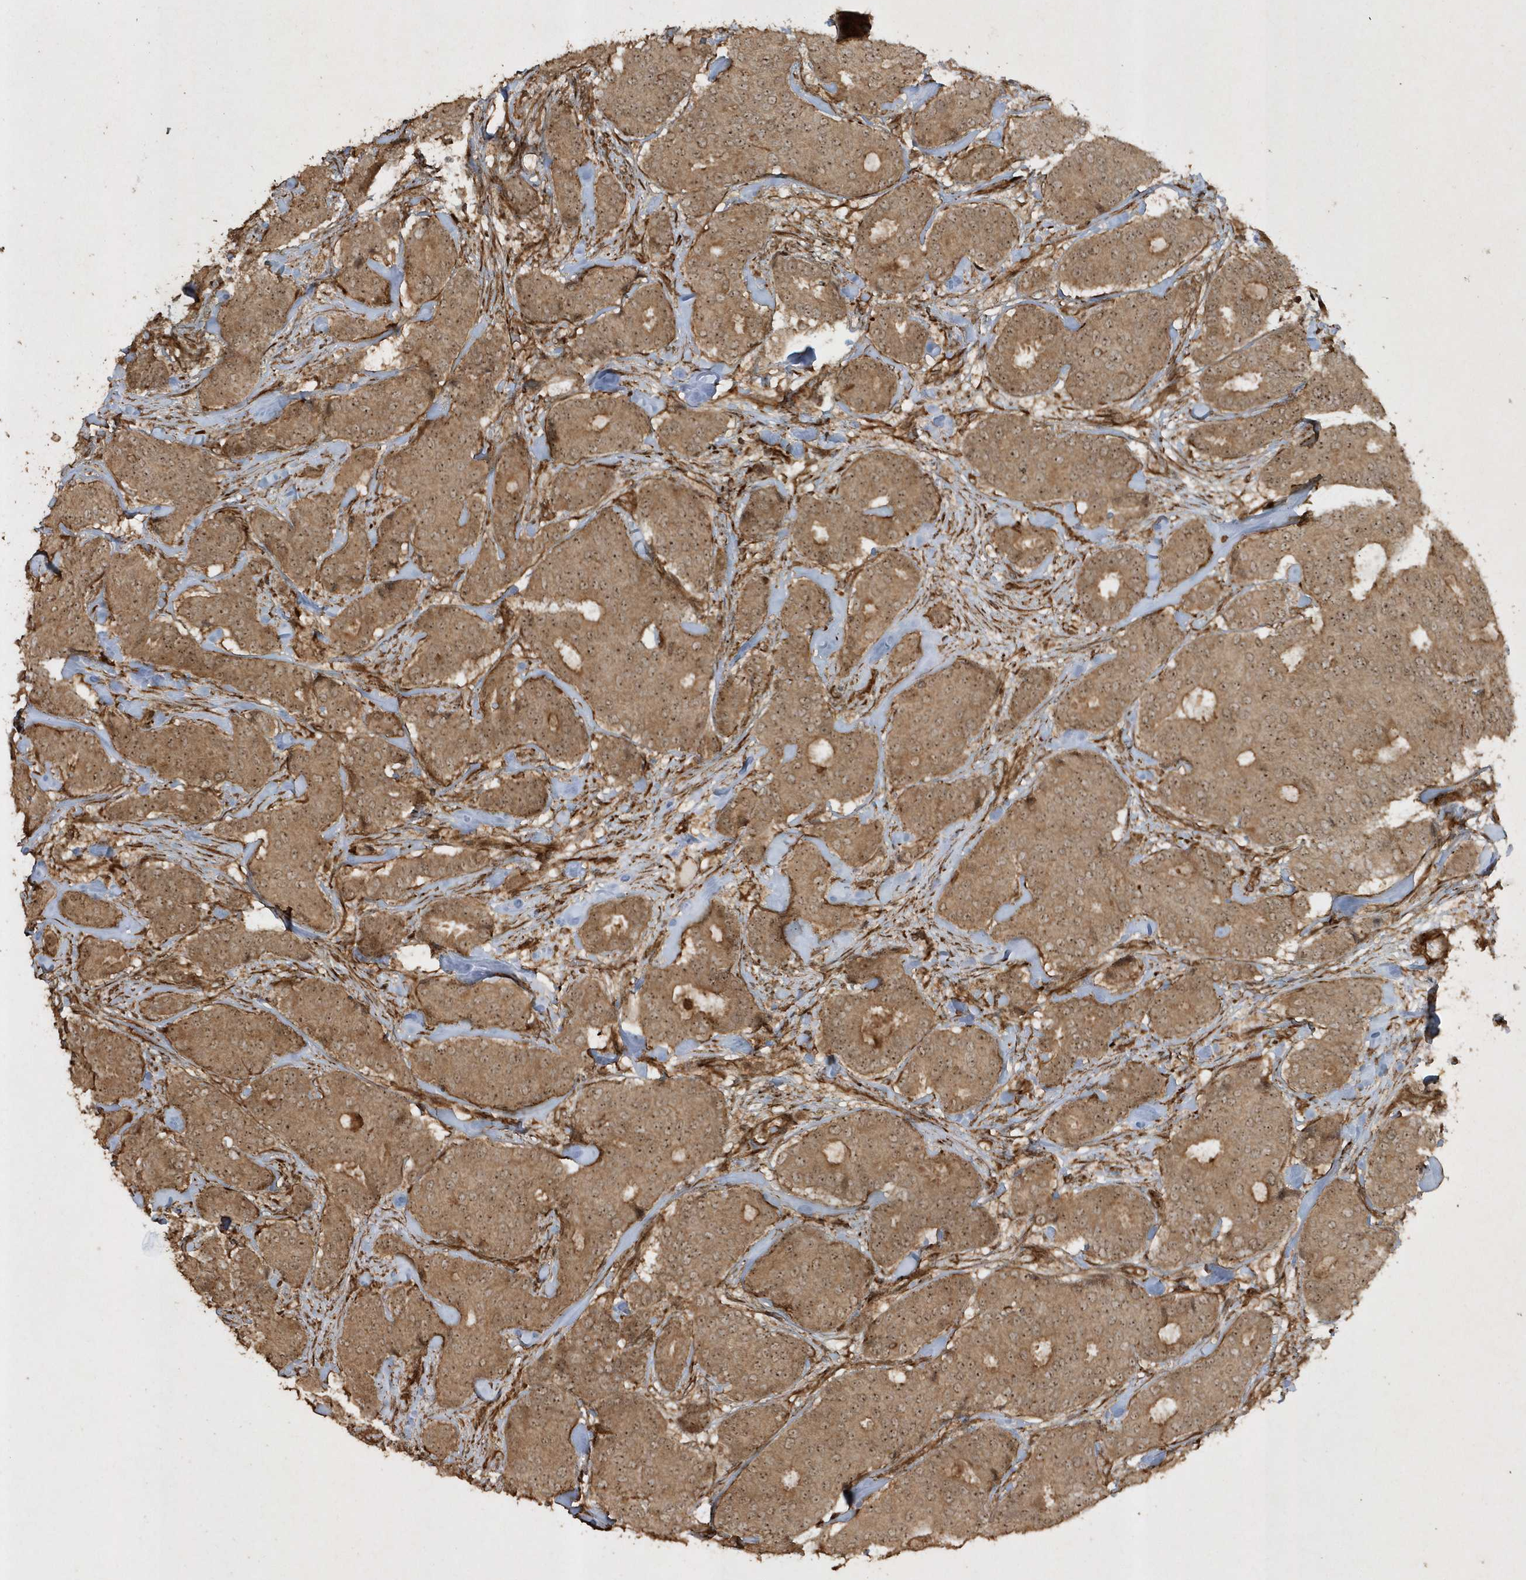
{"staining": {"intensity": "moderate", "quantity": ">75%", "location": "cytoplasmic/membranous,nuclear"}, "tissue": "breast cancer", "cell_type": "Tumor cells", "image_type": "cancer", "snomed": [{"axis": "morphology", "description": "Duct carcinoma"}, {"axis": "topography", "description": "Breast"}], "caption": "DAB immunohistochemical staining of breast cancer reveals moderate cytoplasmic/membranous and nuclear protein expression in approximately >75% of tumor cells.", "gene": "AVPI1", "patient": {"sex": "female", "age": 75}}